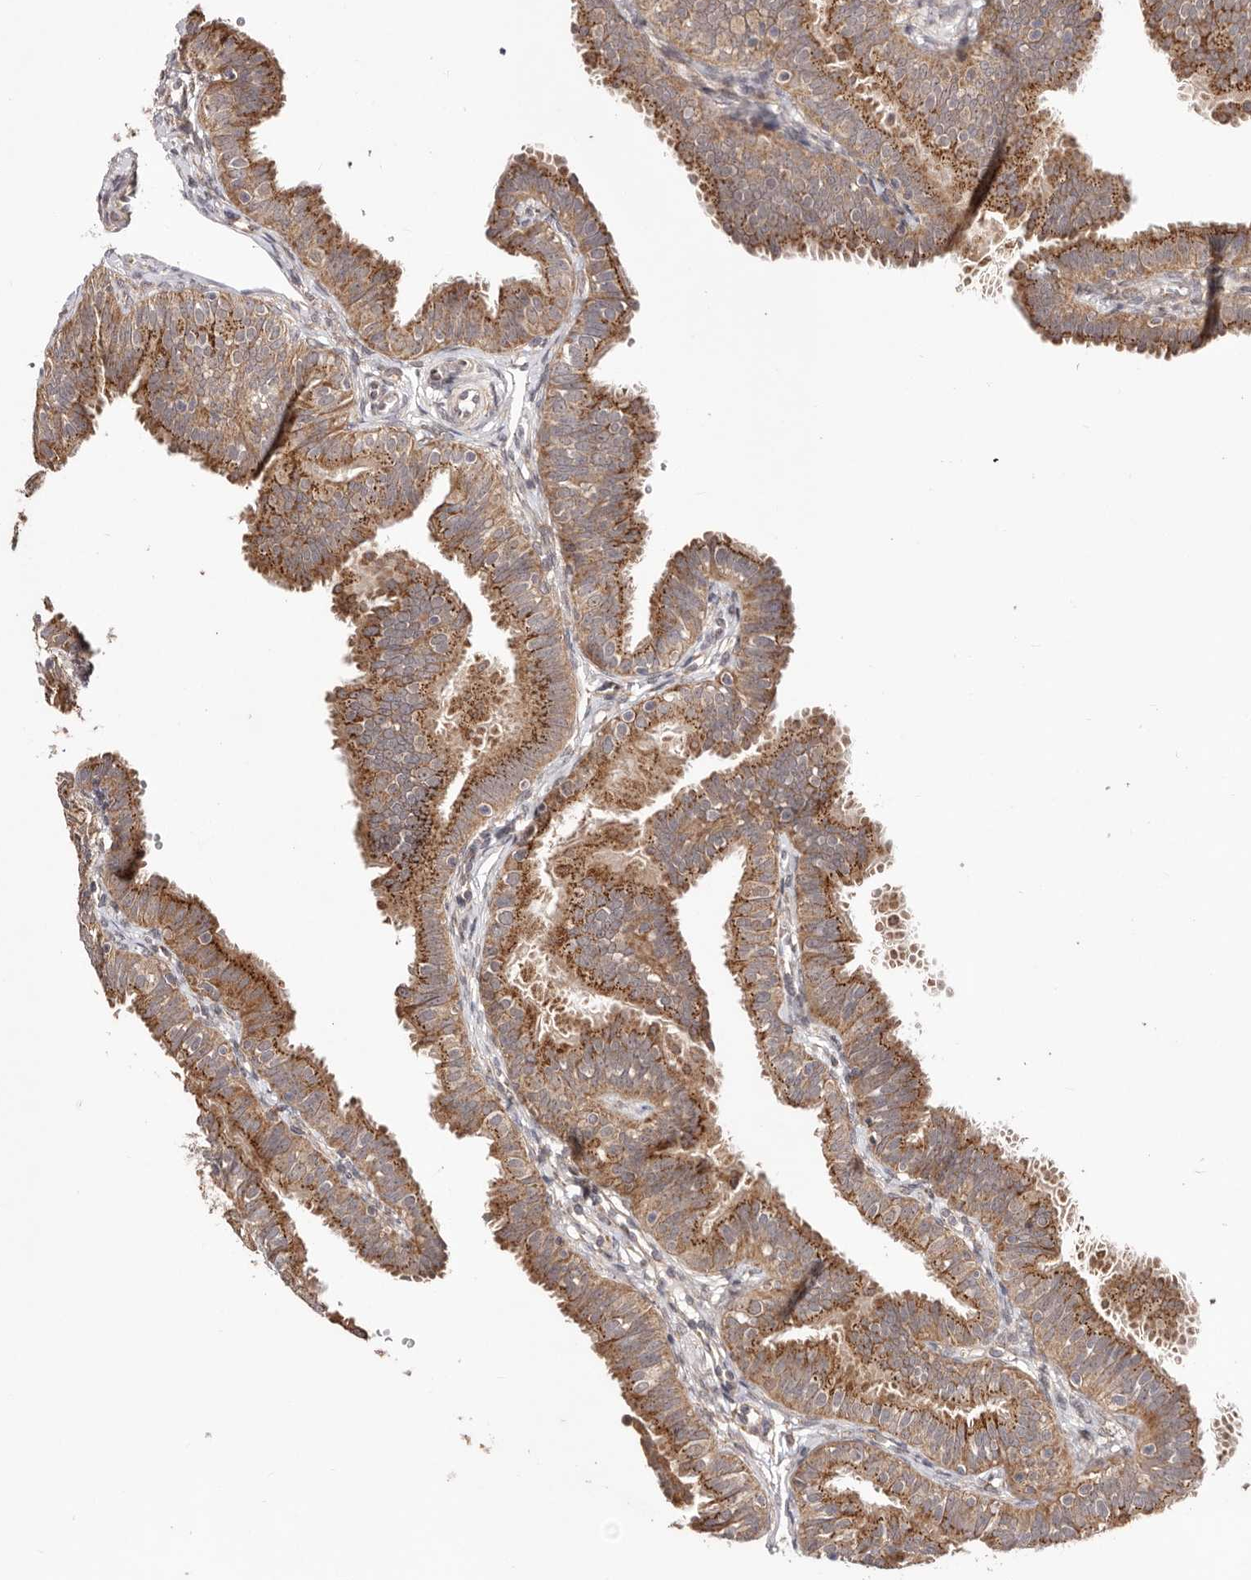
{"staining": {"intensity": "moderate", "quantity": ">75%", "location": "cytoplasmic/membranous"}, "tissue": "fallopian tube", "cell_type": "Glandular cells", "image_type": "normal", "snomed": [{"axis": "morphology", "description": "Normal tissue, NOS"}, {"axis": "topography", "description": "Fallopian tube"}], "caption": "Moderate cytoplasmic/membranous expression for a protein is identified in about >75% of glandular cells of benign fallopian tube using immunohistochemistry.", "gene": "EGR3", "patient": {"sex": "female", "age": 35}}